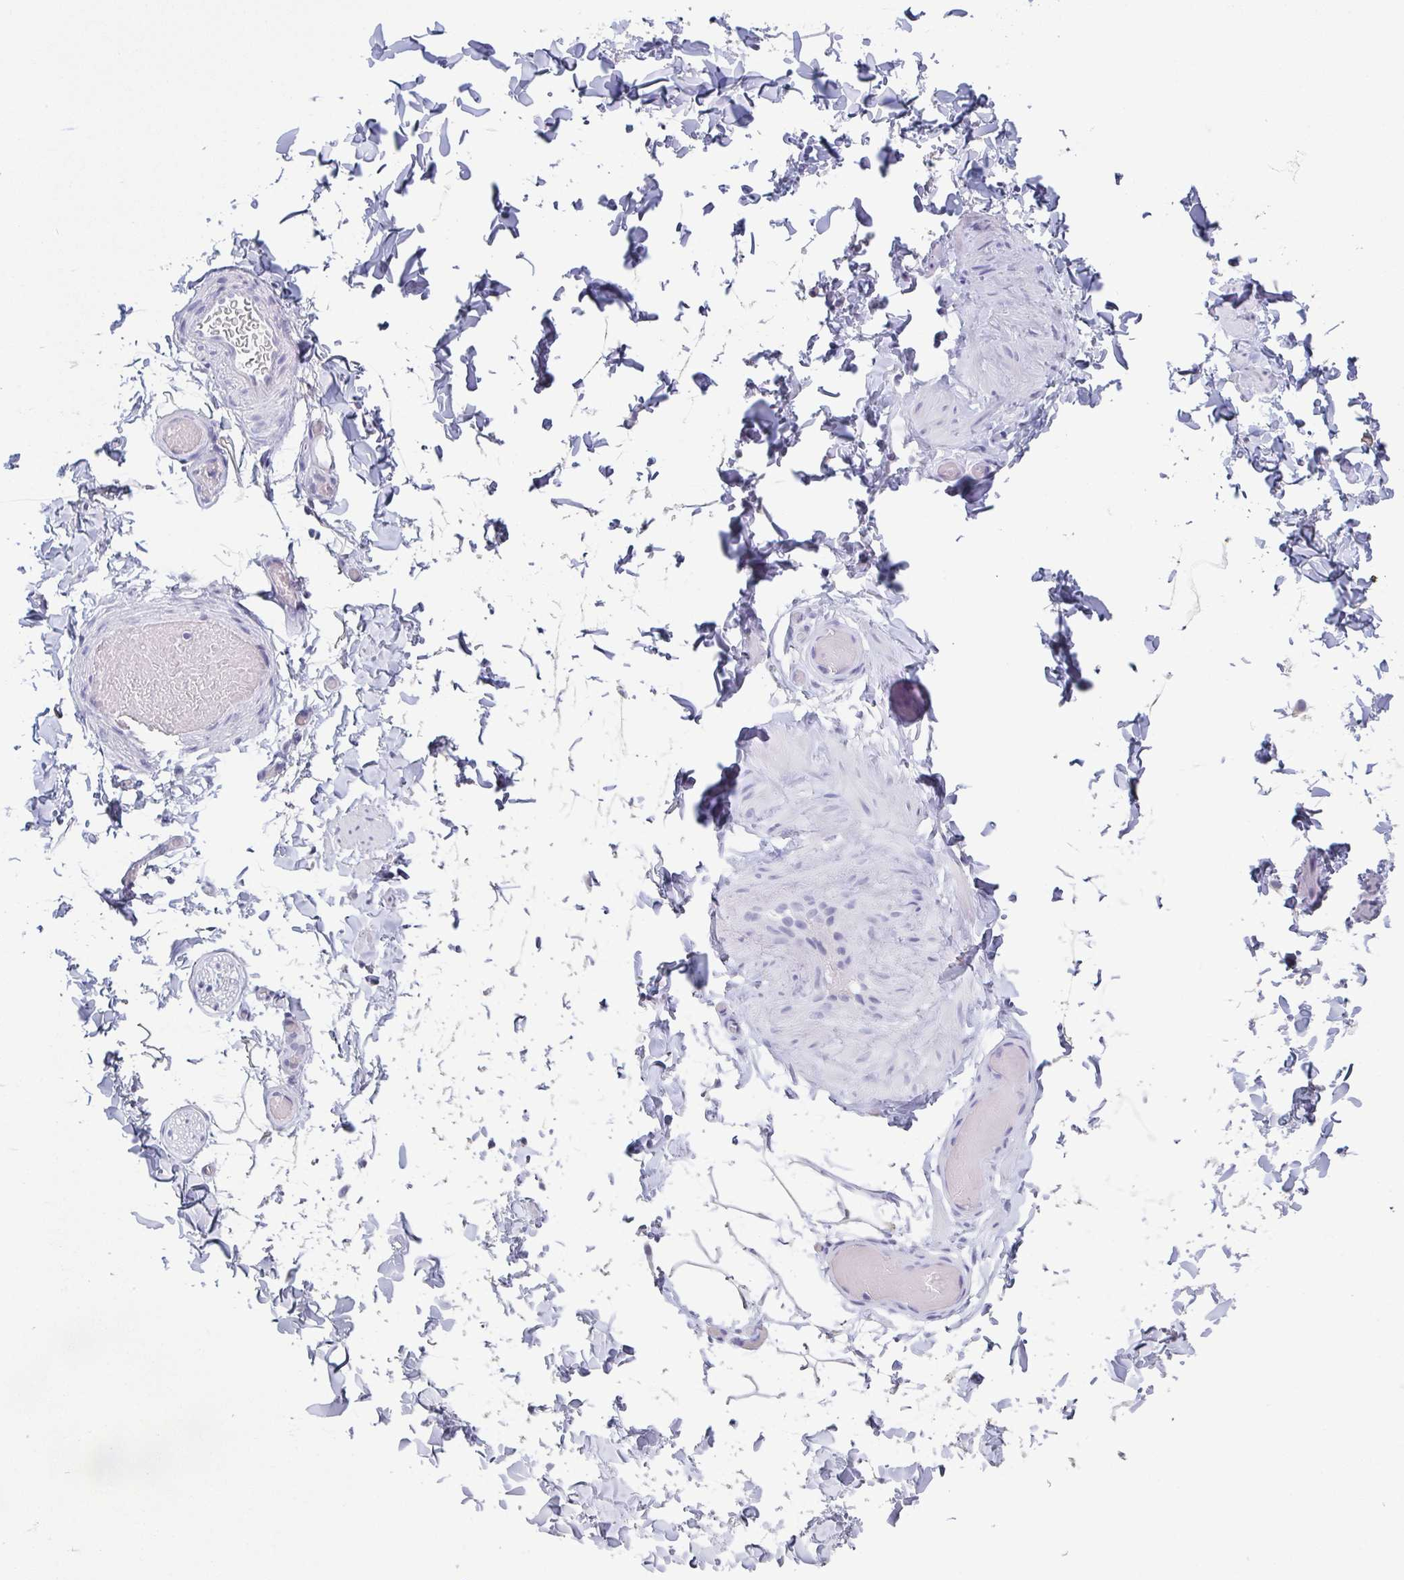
{"staining": {"intensity": "negative", "quantity": "none", "location": "none"}, "tissue": "adipose tissue", "cell_type": "Adipocytes", "image_type": "normal", "snomed": [{"axis": "morphology", "description": "Normal tissue, NOS"}, {"axis": "topography", "description": "Soft tissue"}, {"axis": "topography", "description": "Adipose tissue"}, {"axis": "topography", "description": "Vascular tissue"}, {"axis": "topography", "description": "Peripheral nerve tissue"}], "caption": "Unremarkable adipose tissue was stained to show a protein in brown. There is no significant staining in adipocytes. Brightfield microscopy of immunohistochemistry (IHC) stained with DAB (brown) and hematoxylin (blue), captured at high magnification.", "gene": "REG4", "patient": {"sex": "male", "age": 29}}